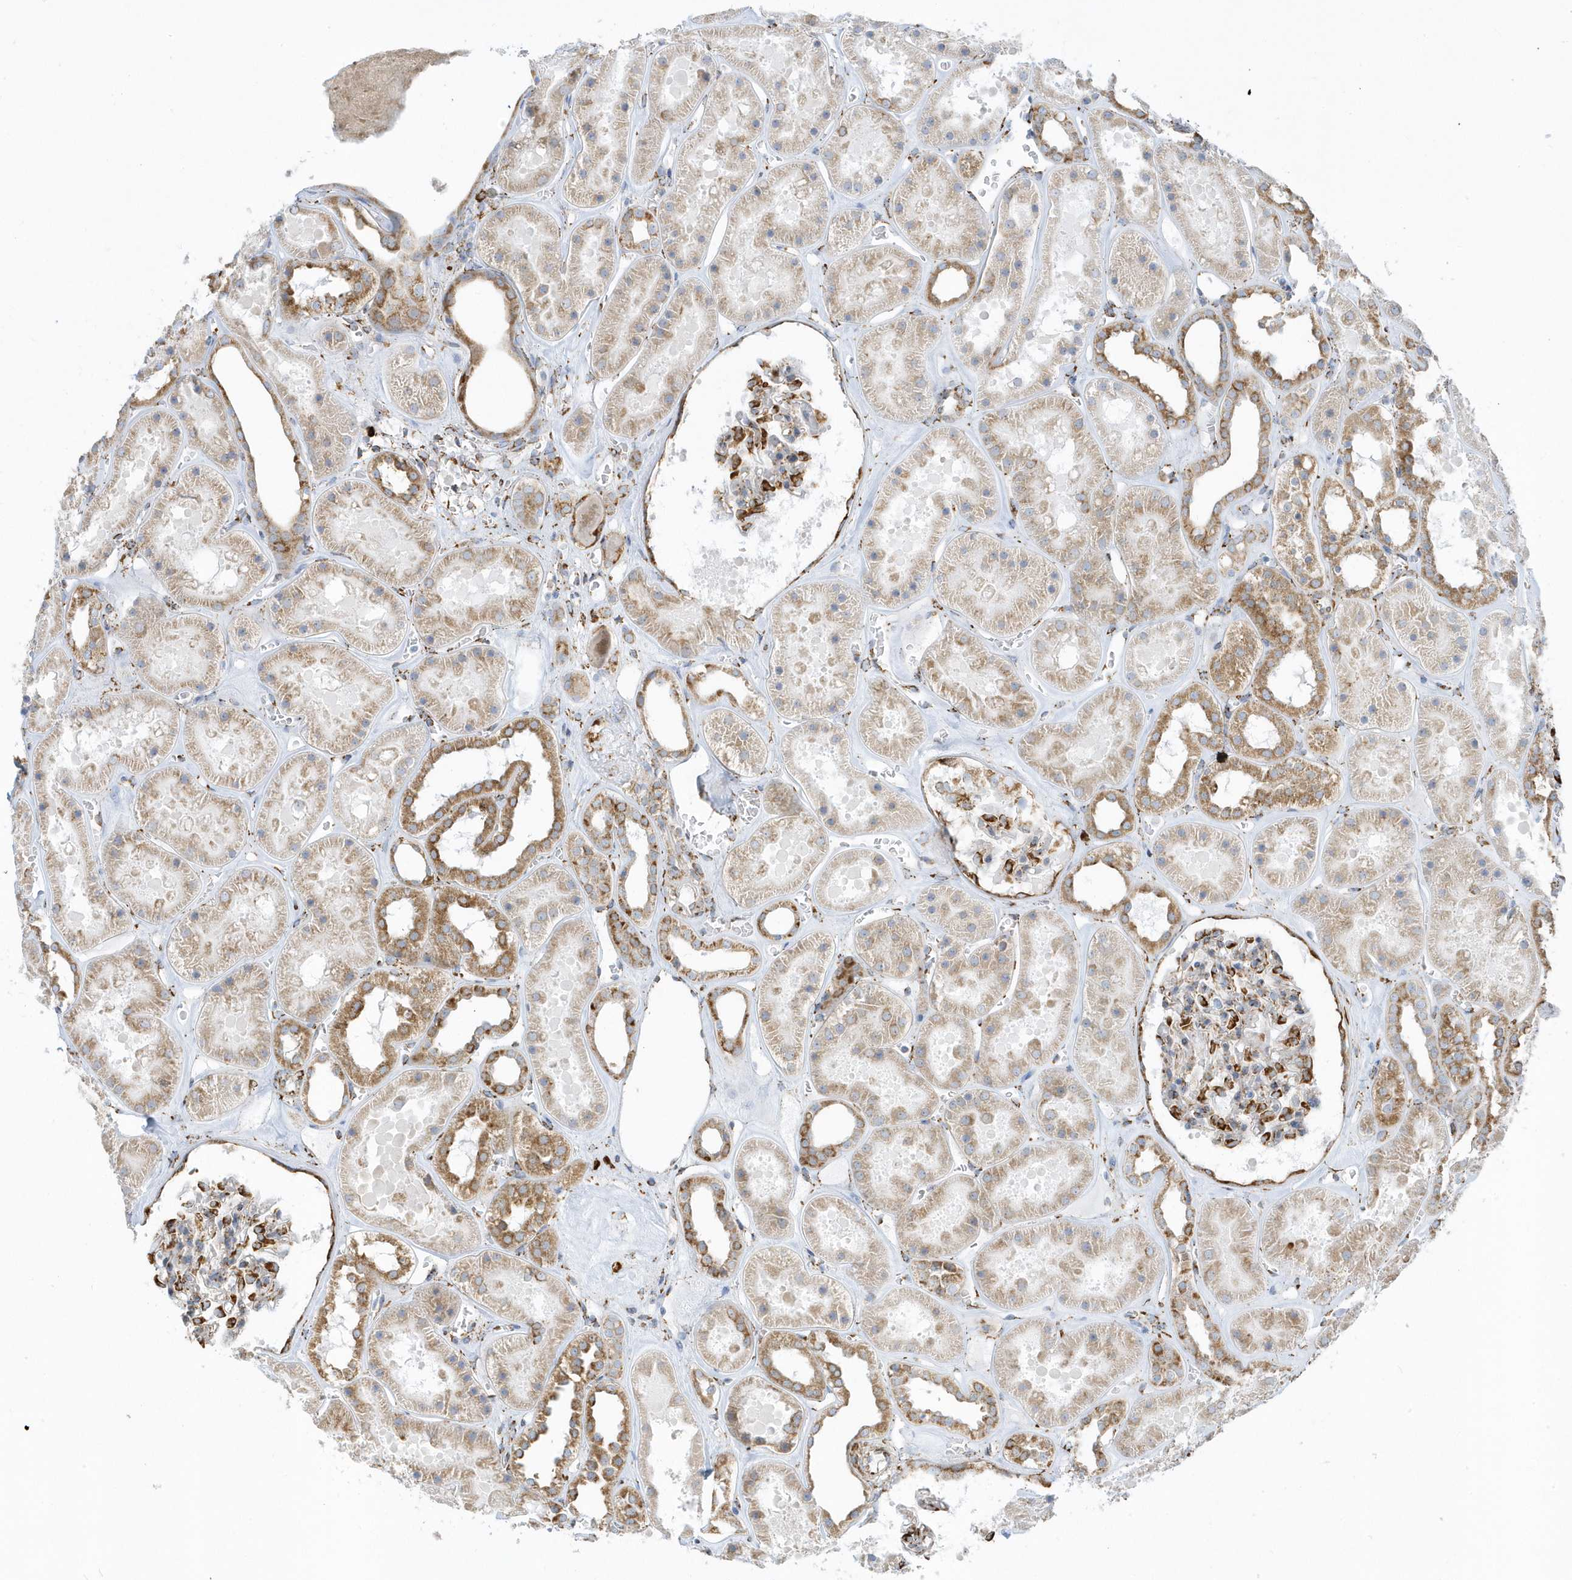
{"staining": {"intensity": "moderate", "quantity": "25%-75%", "location": "cytoplasmic/membranous"}, "tissue": "kidney", "cell_type": "Cells in glomeruli", "image_type": "normal", "snomed": [{"axis": "morphology", "description": "Normal tissue, NOS"}, {"axis": "topography", "description": "Kidney"}], "caption": "Protein staining by IHC displays moderate cytoplasmic/membranous staining in approximately 25%-75% of cells in glomeruli in normal kidney.", "gene": "DCAF1", "patient": {"sex": "female", "age": 41}}